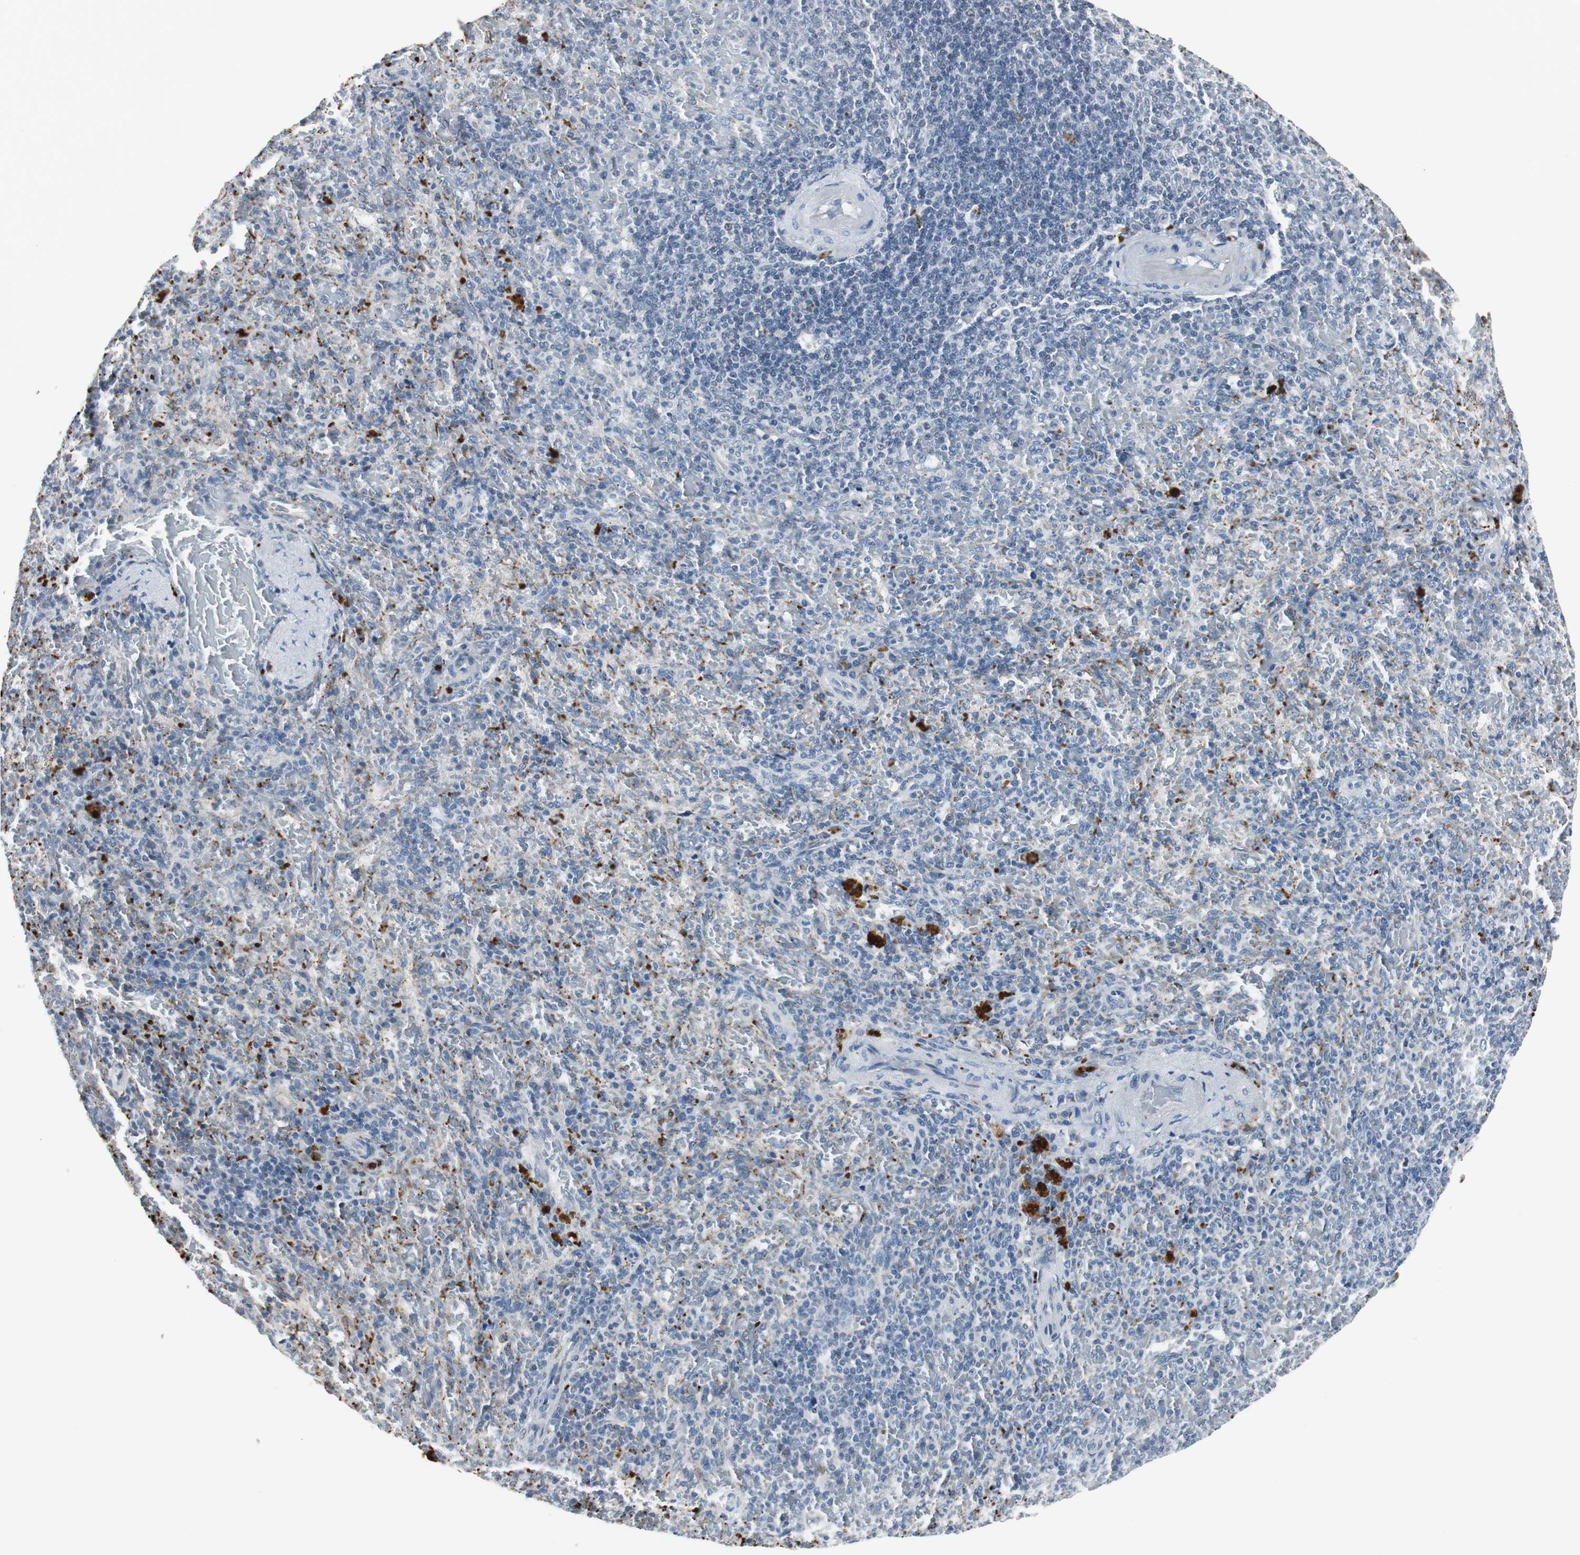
{"staining": {"intensity": "negative", "quantity": "none", "location": "none"}, "tissue": "spleen", "cell_type": "Cells in red pulp", "image_type": "normal", "snomed": [{"axis": "morphology", "description": "Normal tissue, NOS"}, {"axis": "topography", "description": "Spleen"}], "caption": "The IHC image has no significant expression in cells in red pulp of spleen.", "gene": "NLGN1", "patient": {"sex": "female", "age": 43}}